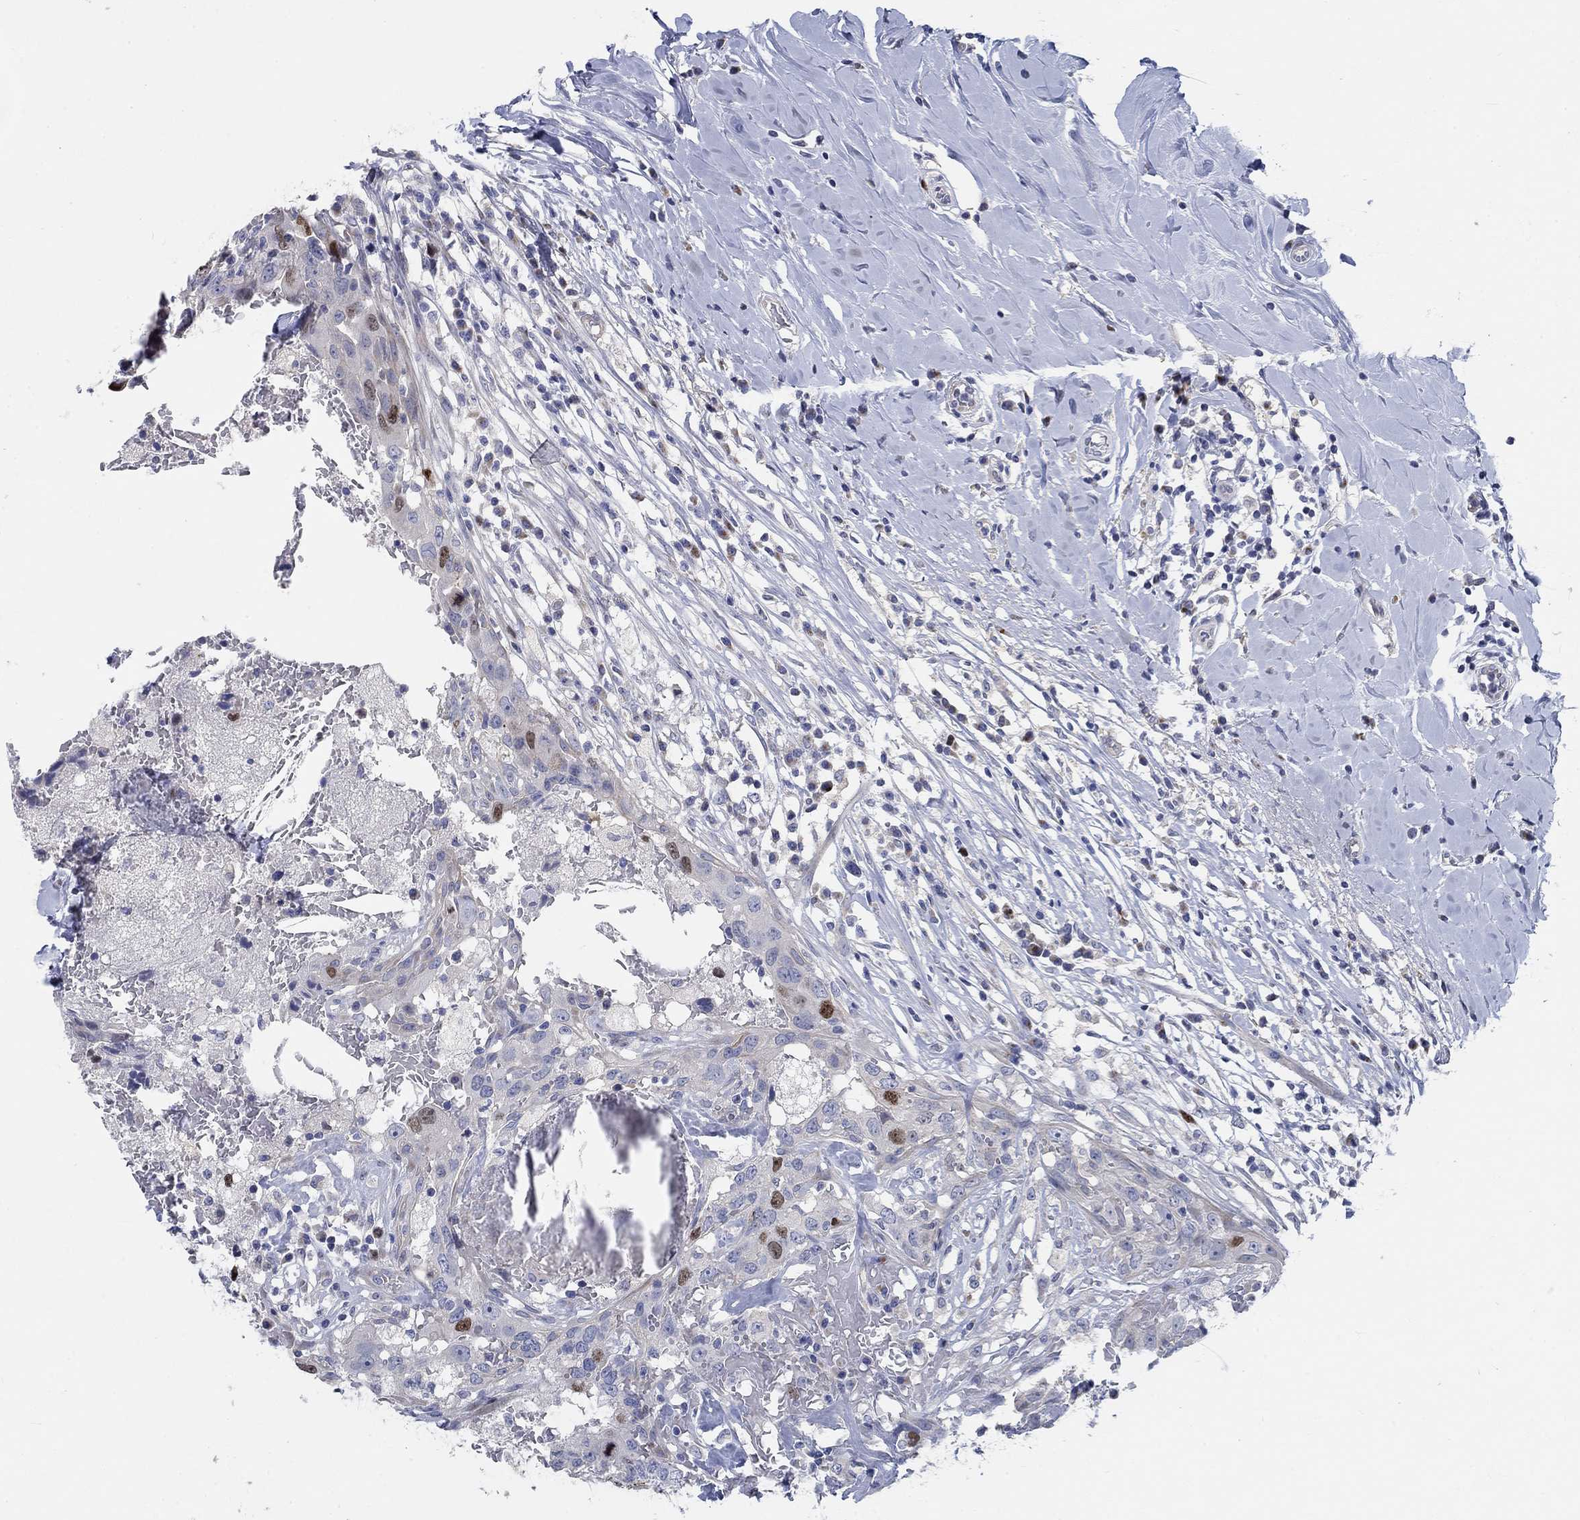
{"staining": {"intensity": "moderate", "quantity": "<25%", "location": "nuclear"}, "tissue": "breast cancer", "cell_type": "Tumor cells", "image_type": "cancer", "snomed": [{"axis": "morphology", "description": "Duct carcinoma"}, {"axis": "topography", "description": "Breast"}], "caption": "DAB (3,3'-diaminobenzidine) immunohistochemical staining of human breast infiltrating ductal carcinoma reveals moderate nuclear protein staining in approximately <25% of tumor cells. (Stains: DAB (3,3'-diaminobenzidine) in brown, nuclei in blue, Microscopy: brightfield microscopy at high magnification).", "gene": "PRC1", "patient": {"sex": "female", "age": 27}}